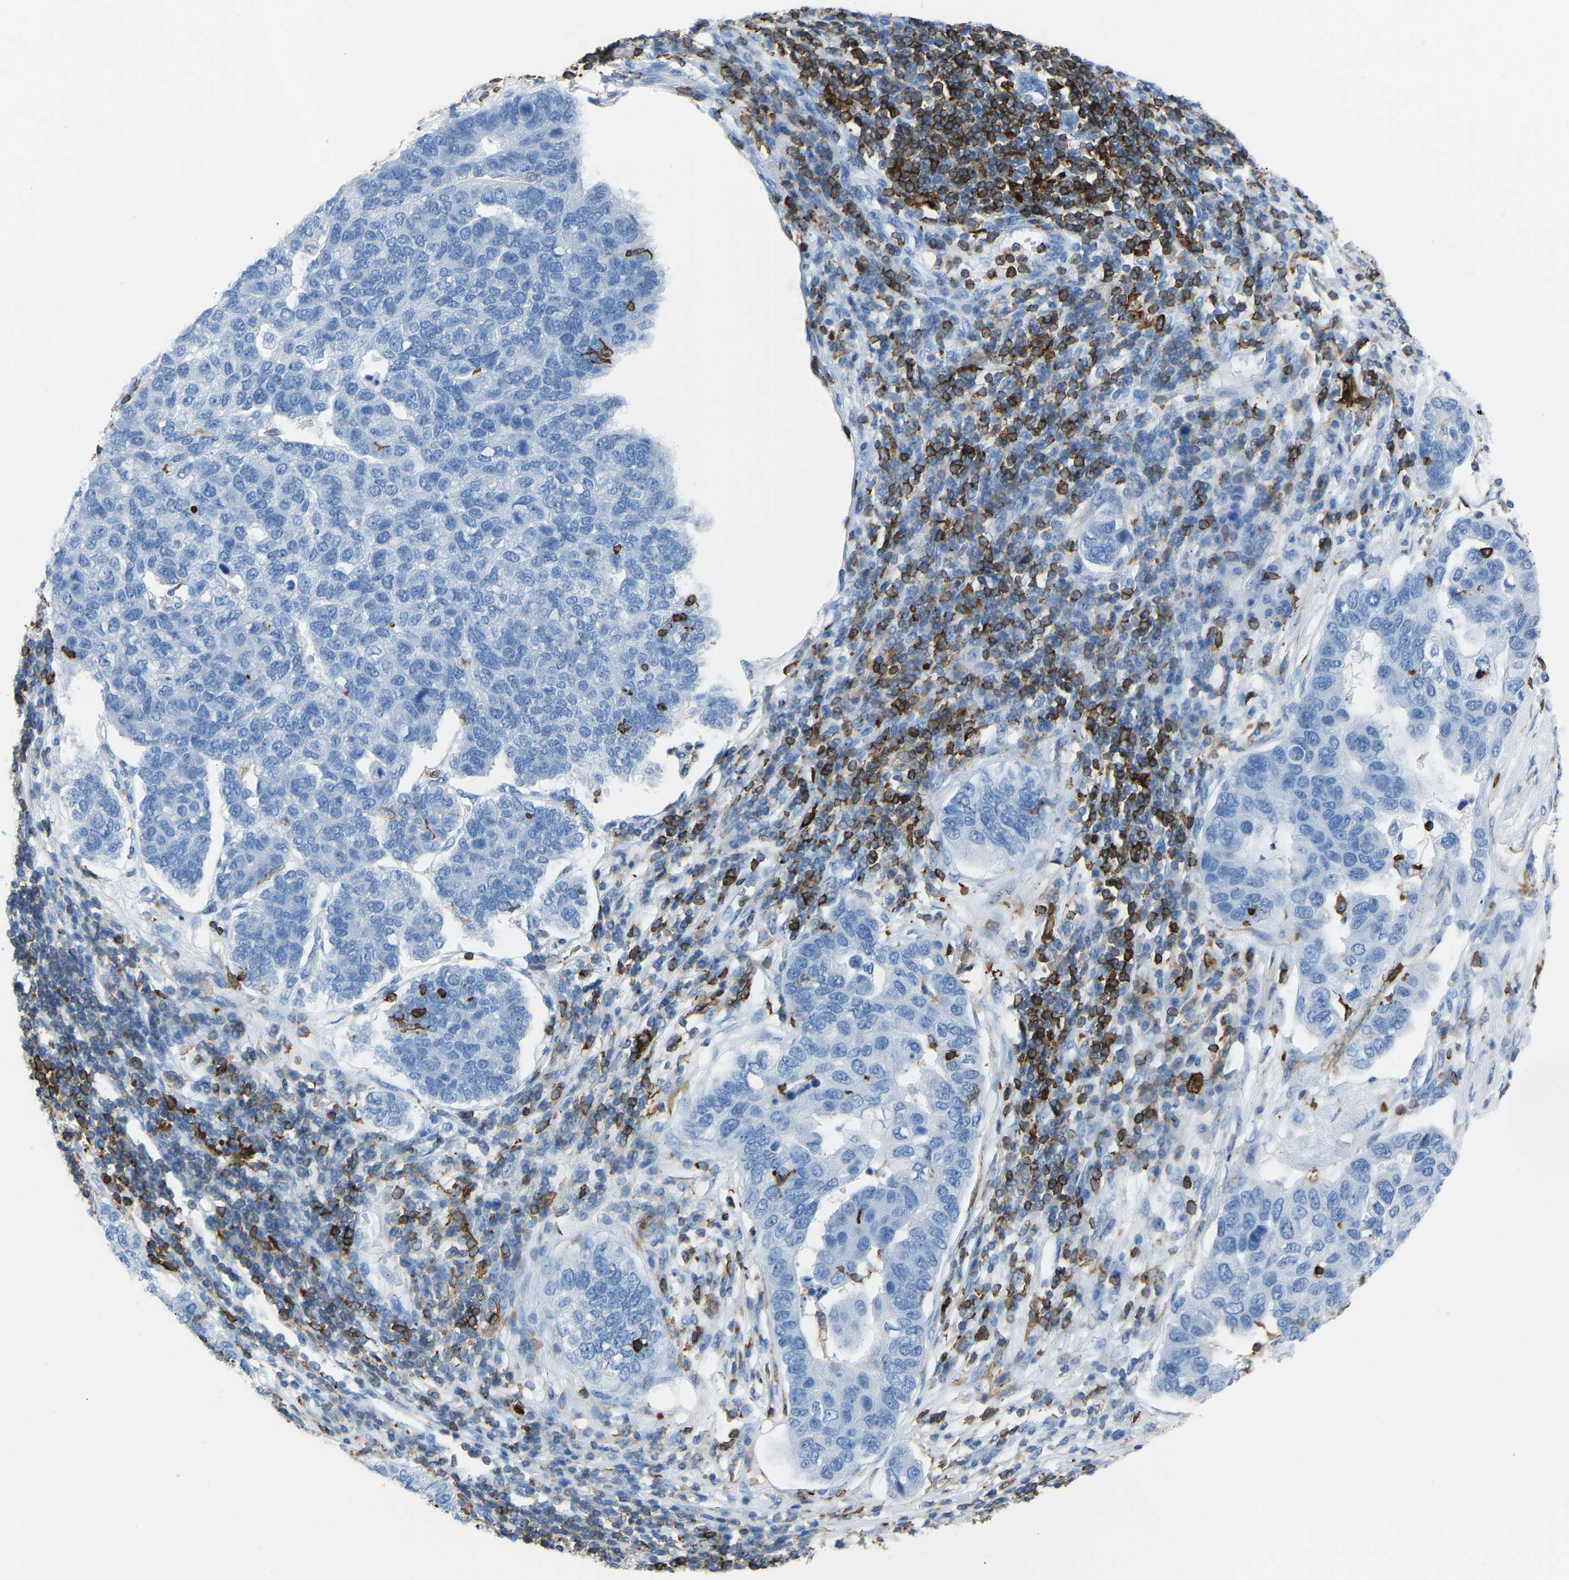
{"staining": {"intensity": "negative", "quantity": "none", "location": "none"}, "tissue": "pancreatic cancer", "cell_type": "Tumor cells", "image_type": "cancer", "snomed": [{"axis": "morphology", "description": "Adenocarcinoma, NOS"}, {"axis": "topography", "description": "Pancreas"}], "caption": "Human pancreatic cancer (adenocarcinoma) stained for a protein using immunohistochemistry displays no expression in tumor cells.", "gene": "LSP1", "patient": {"sex": "female", "age": 61}}